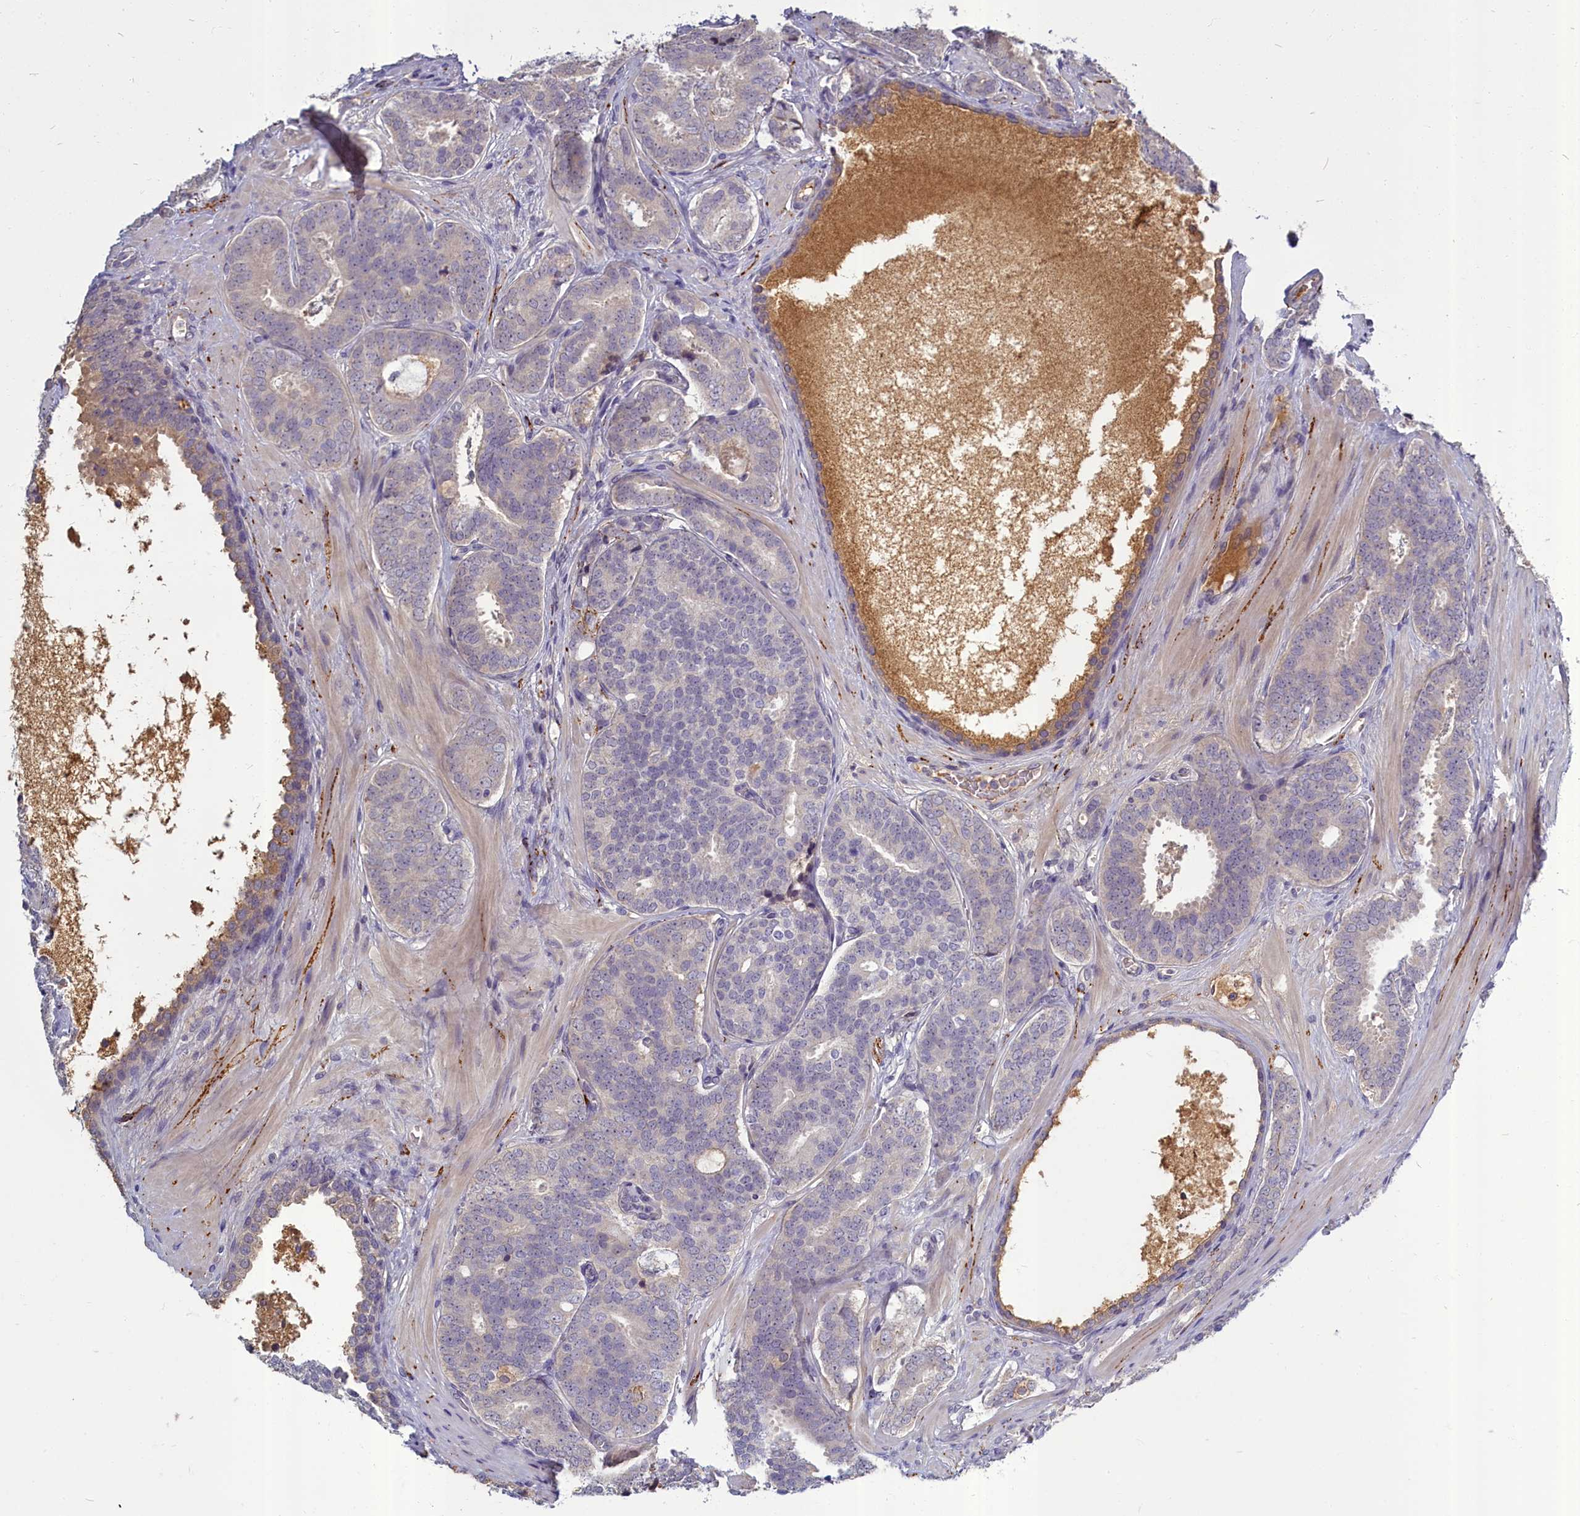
{"staining": {"intensity": "negative", "quantity": "none", "location": "none"}, "tissue": "prostate cancer", "cell_type": "Tumor cells", "image_type": "cancer", "snomed": [{"axis": "morphology", "description": "Adenocarcinoma, High grade"}, {"axis": "topography", "description": "Prostate"}], "caption": "High-grade adenocarcinoma (prostate) was stained to show a protein in brown. There is no significant positivity in tumor cells.", "gene": "SV2C", "patient": {"sex": "male", "age": 63}}